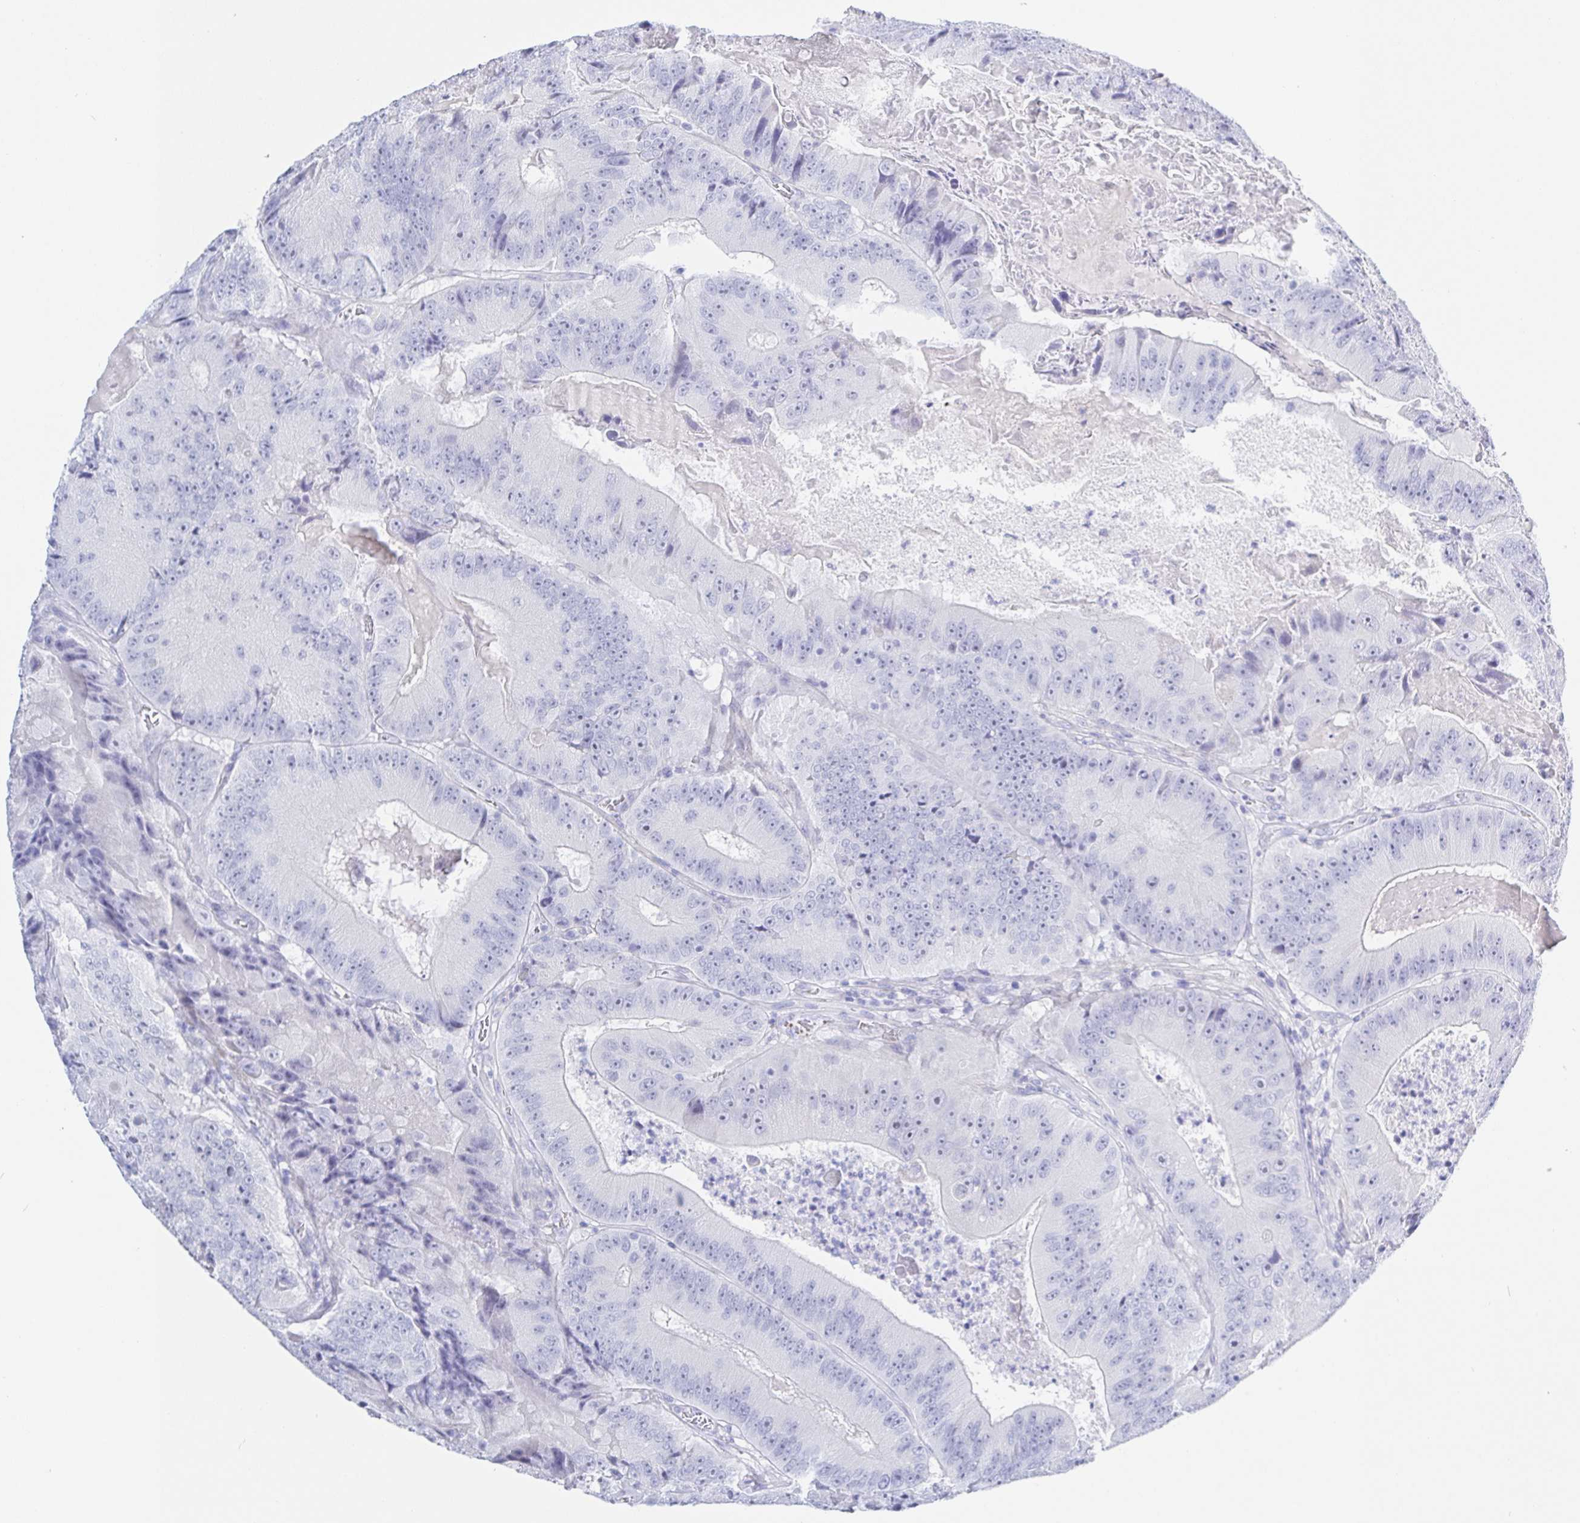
{"staining": {"intensity": "negative", "quantity": "none", "location": "none"}, "tissue": "colorectal cancer", "cell_type": "Tumor cells", "image_type": "cancer", "snomed": [{"axis": "morphology", "description": "Adenocarcinoma, NOS"}, {"axis": "topography", "description": "Colon"}], "caption": "The histopathology image exhibits no significant positivity in tumor cells of colorectal cancer. (DAB immunohistochemistry (IHC), high magnification).", "gene": "KCNH6", "patient": {"sex": "female", "age": 86}}